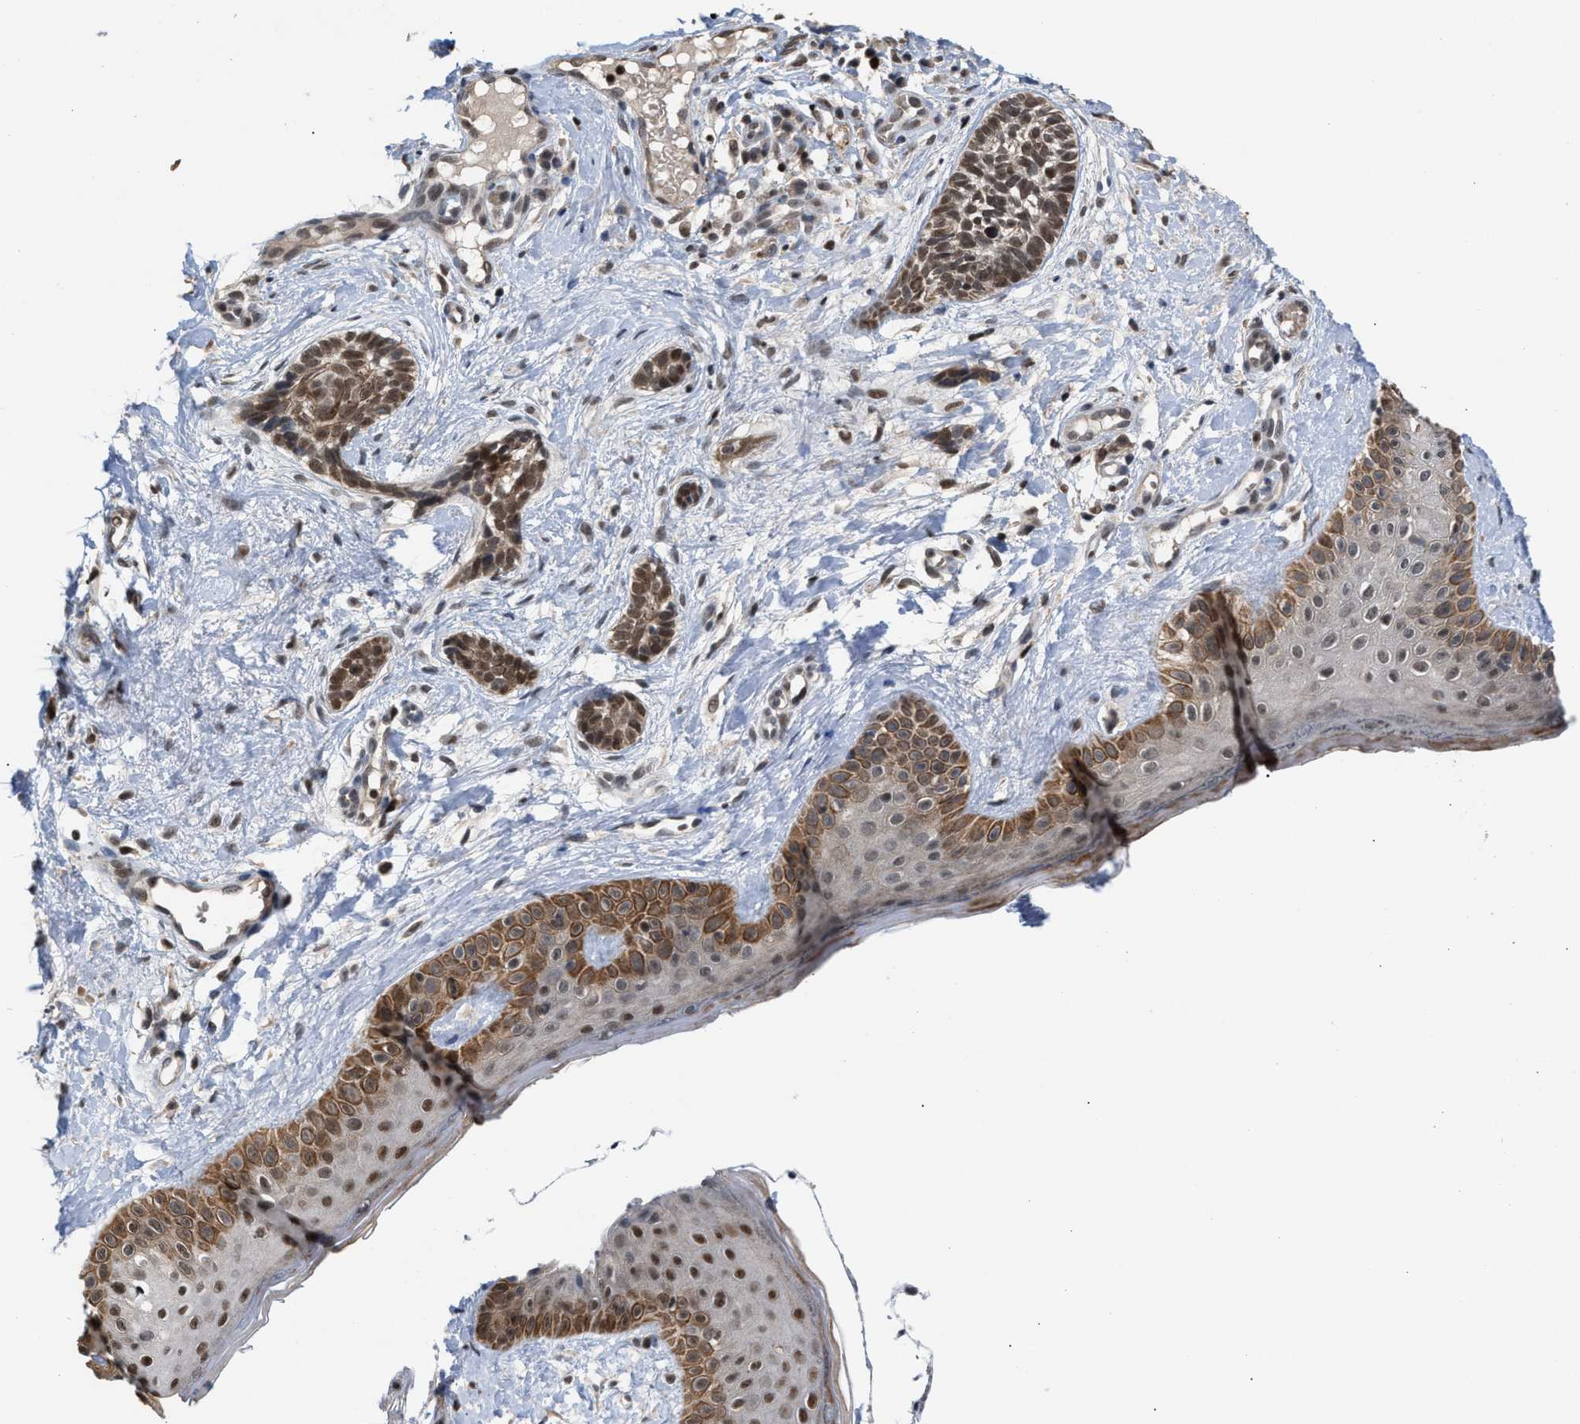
{"staining": {"intensity": "moderate", "quantity": ">75%", "location": "cytoplasmic/membranous,nuclear"}, "tissue": "skin cancer", "cell_type": "Tumor cells", "image_type": "cancer", "snomed": [{"axis": "morphology", "description": "Normal tissue, NOS"}, {"axis": "morphology", "description": "Basal cell carcinoma"}, {"axis": "topography", "description": "Skin"}], "caption": "Skin basal cell carcinoma tissue reveals moderate cytoplasmic/membranous and nuclear staining in approximately >75% of tumor cells, visualized by immunohistochemistry.", "gene": "C9orf78", "patient": {"sex": "male", "age": 63}}